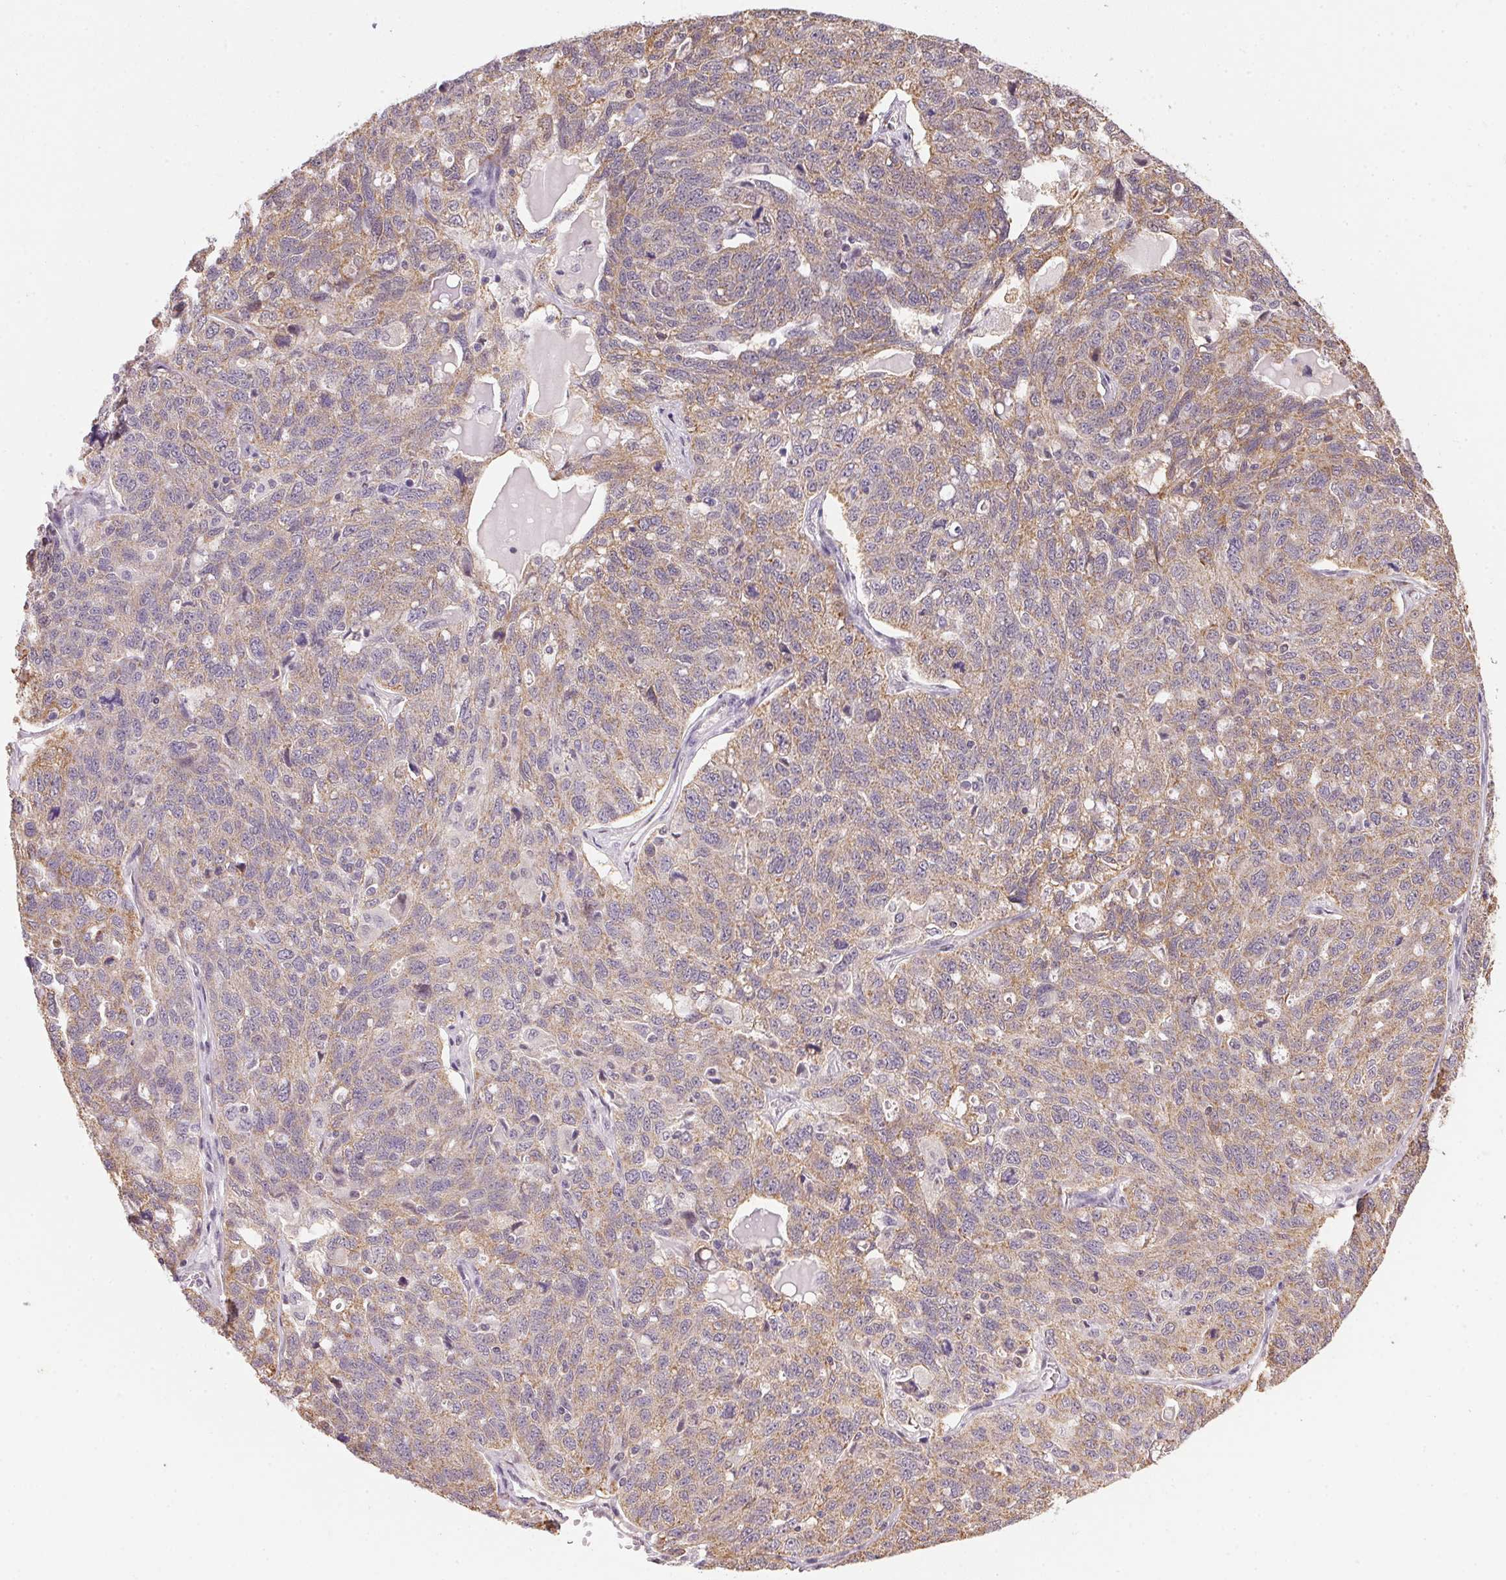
{"staining": {"intensity": "weak", "quantity": "25%-75%", "location": "cytoplasmic/membranous"}, "tissue": "ovarian cancer", "cell_type": "Tumor cells", "image_type": "cancer", "snomed": [{"axis": "morphology", "description": "Cystadenocarcinoma, serous, NOS"}, {"axis": "topography", "description": "Ovary"}], "caption": "Tumor cells show weak cytoplasmic/membranous positivity in about 25%-75% of cells in ovarian serous cystadenocarcinoma. (DAB (3,3'-diaminobenzidine) IHC, brown staining for protein, blue staining for nuclei).", "gene": "SC5D", "patient": {"sex": "female", "age": 71}}